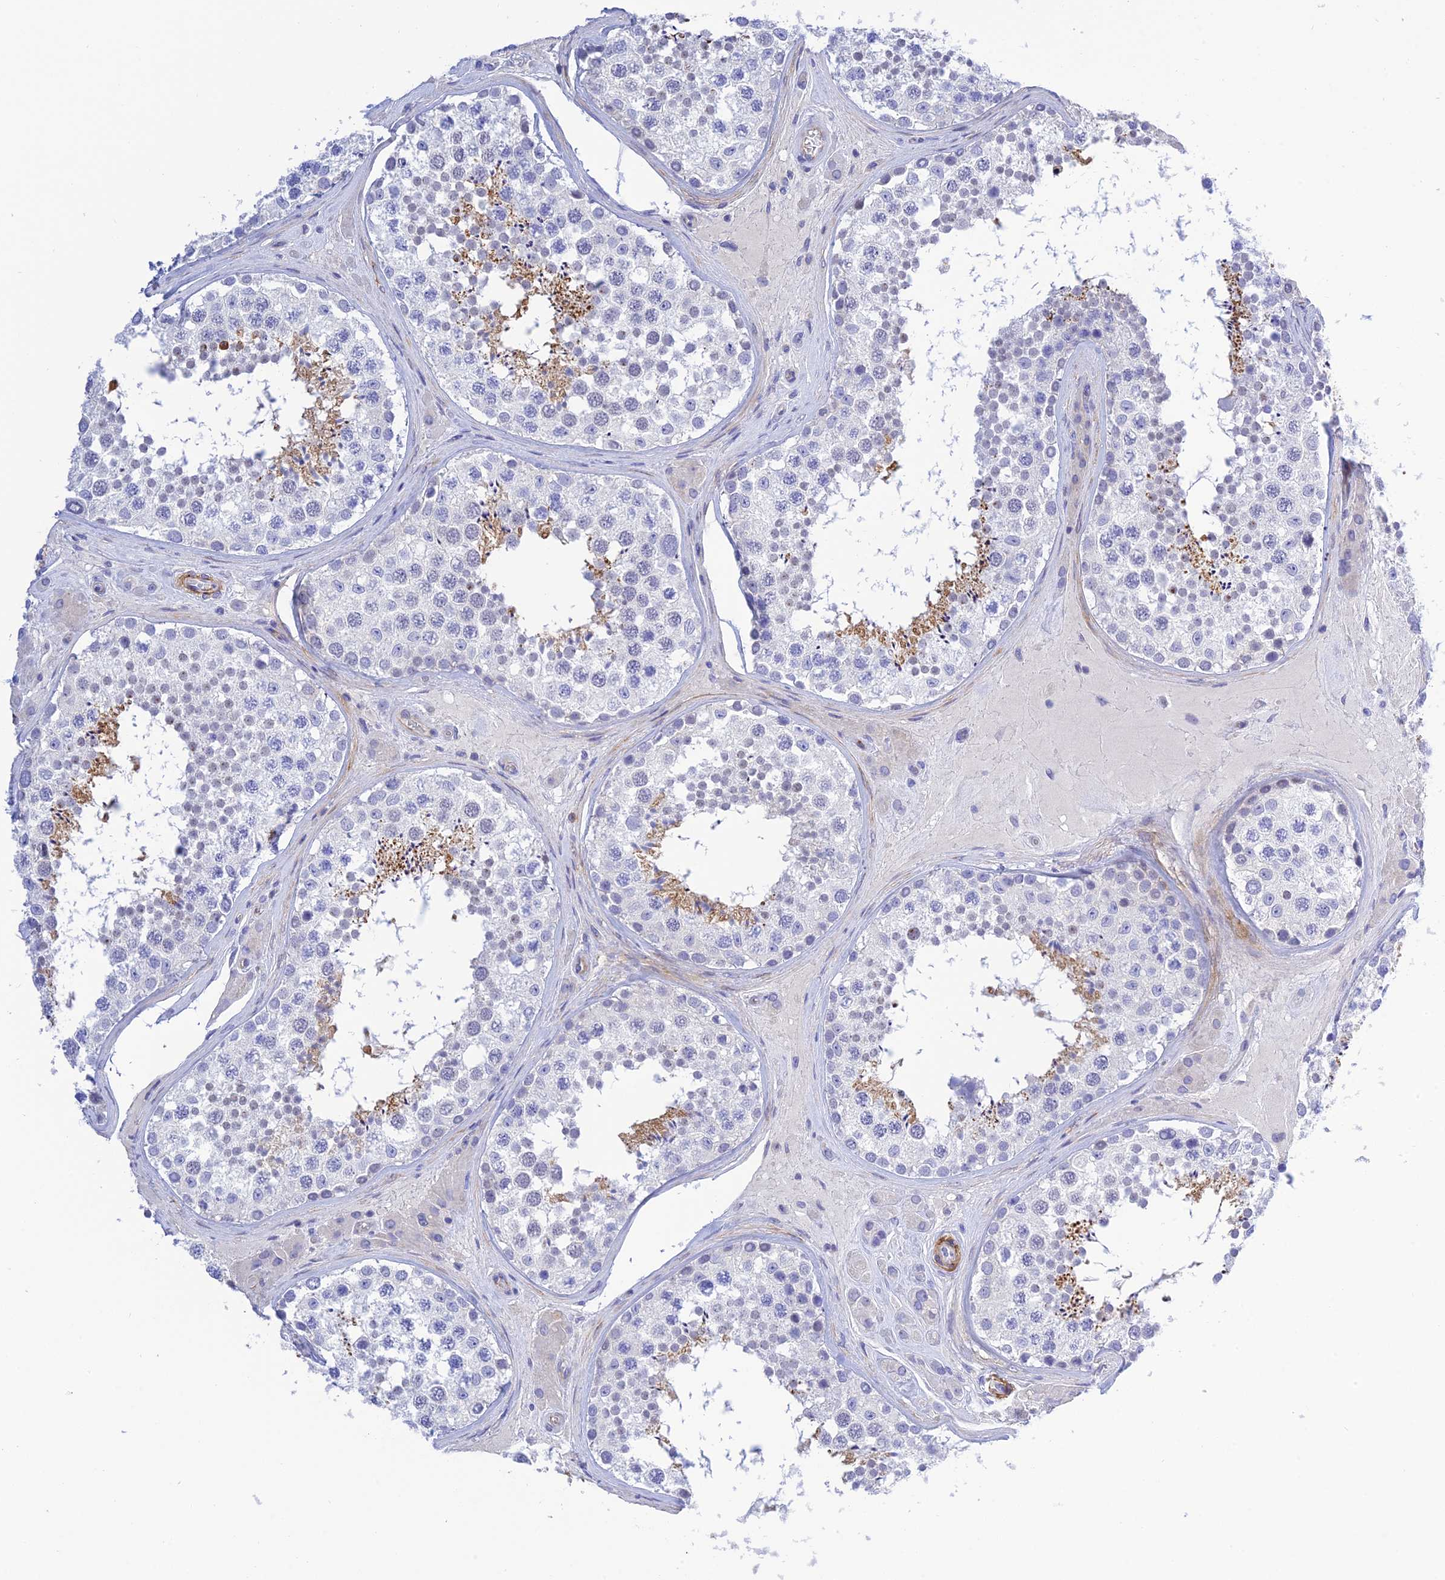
{"staining": {"intensity": "moderate", "quantity": "<25%", "location": "cytoplasmic/membranous"}, "tissue": "testis", "cell_type": "Cells in seminiferous ducts", "image_type": "normal", "snomed": [{"axis": "morphology", "description": "Normal tissue, NOS"}, {"axis": "topography", "description": "Testis"}], "caption": "Immunohistochemical staining of normal testis exhibits <25% levels of moderate cytoplasmic/membranous protein positivity in about <25% of cells in seminiferous ducts.", "gene": "ZDHHC16", "patient": {"sex": "male", "age": 46}}